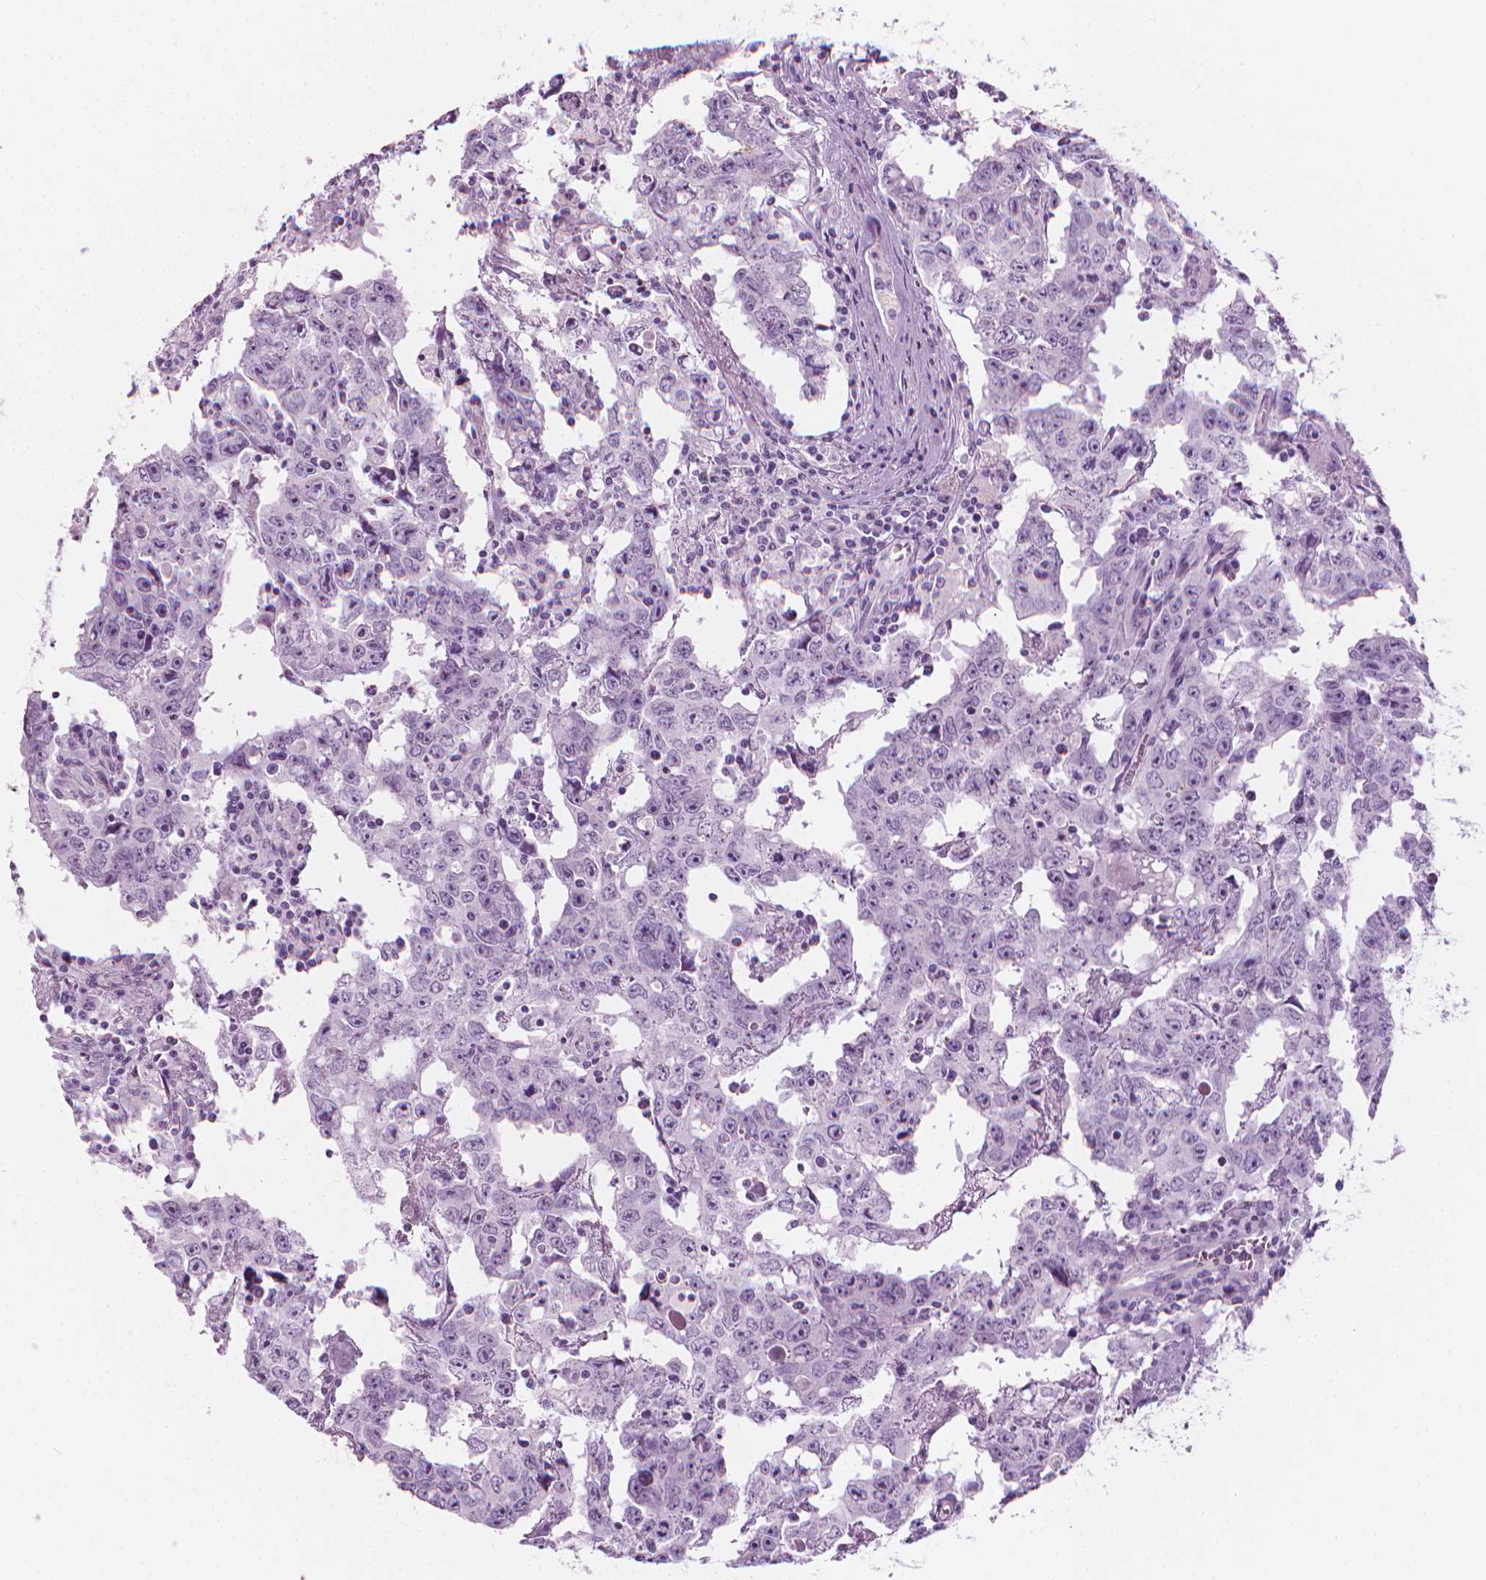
{"staining": {"intensity": "negative", "quantity": "none", "location": "none"}, "tissue": "testis cancer", "cell_type": "Tumor cells", "image_type": "cancer", "snomed": [{"axis": "morphology", "description": "Carcinoma, Embryonal, NOS"}, {"axis": "topography", "description": "Testis"}], "caption": "Photomicrograph shows no protein staining in tumor cells of testis cancer (embryonal carcinoma) tissue.", "gene": "SCG3", "patient": {"sex": "male", "age": 22}}